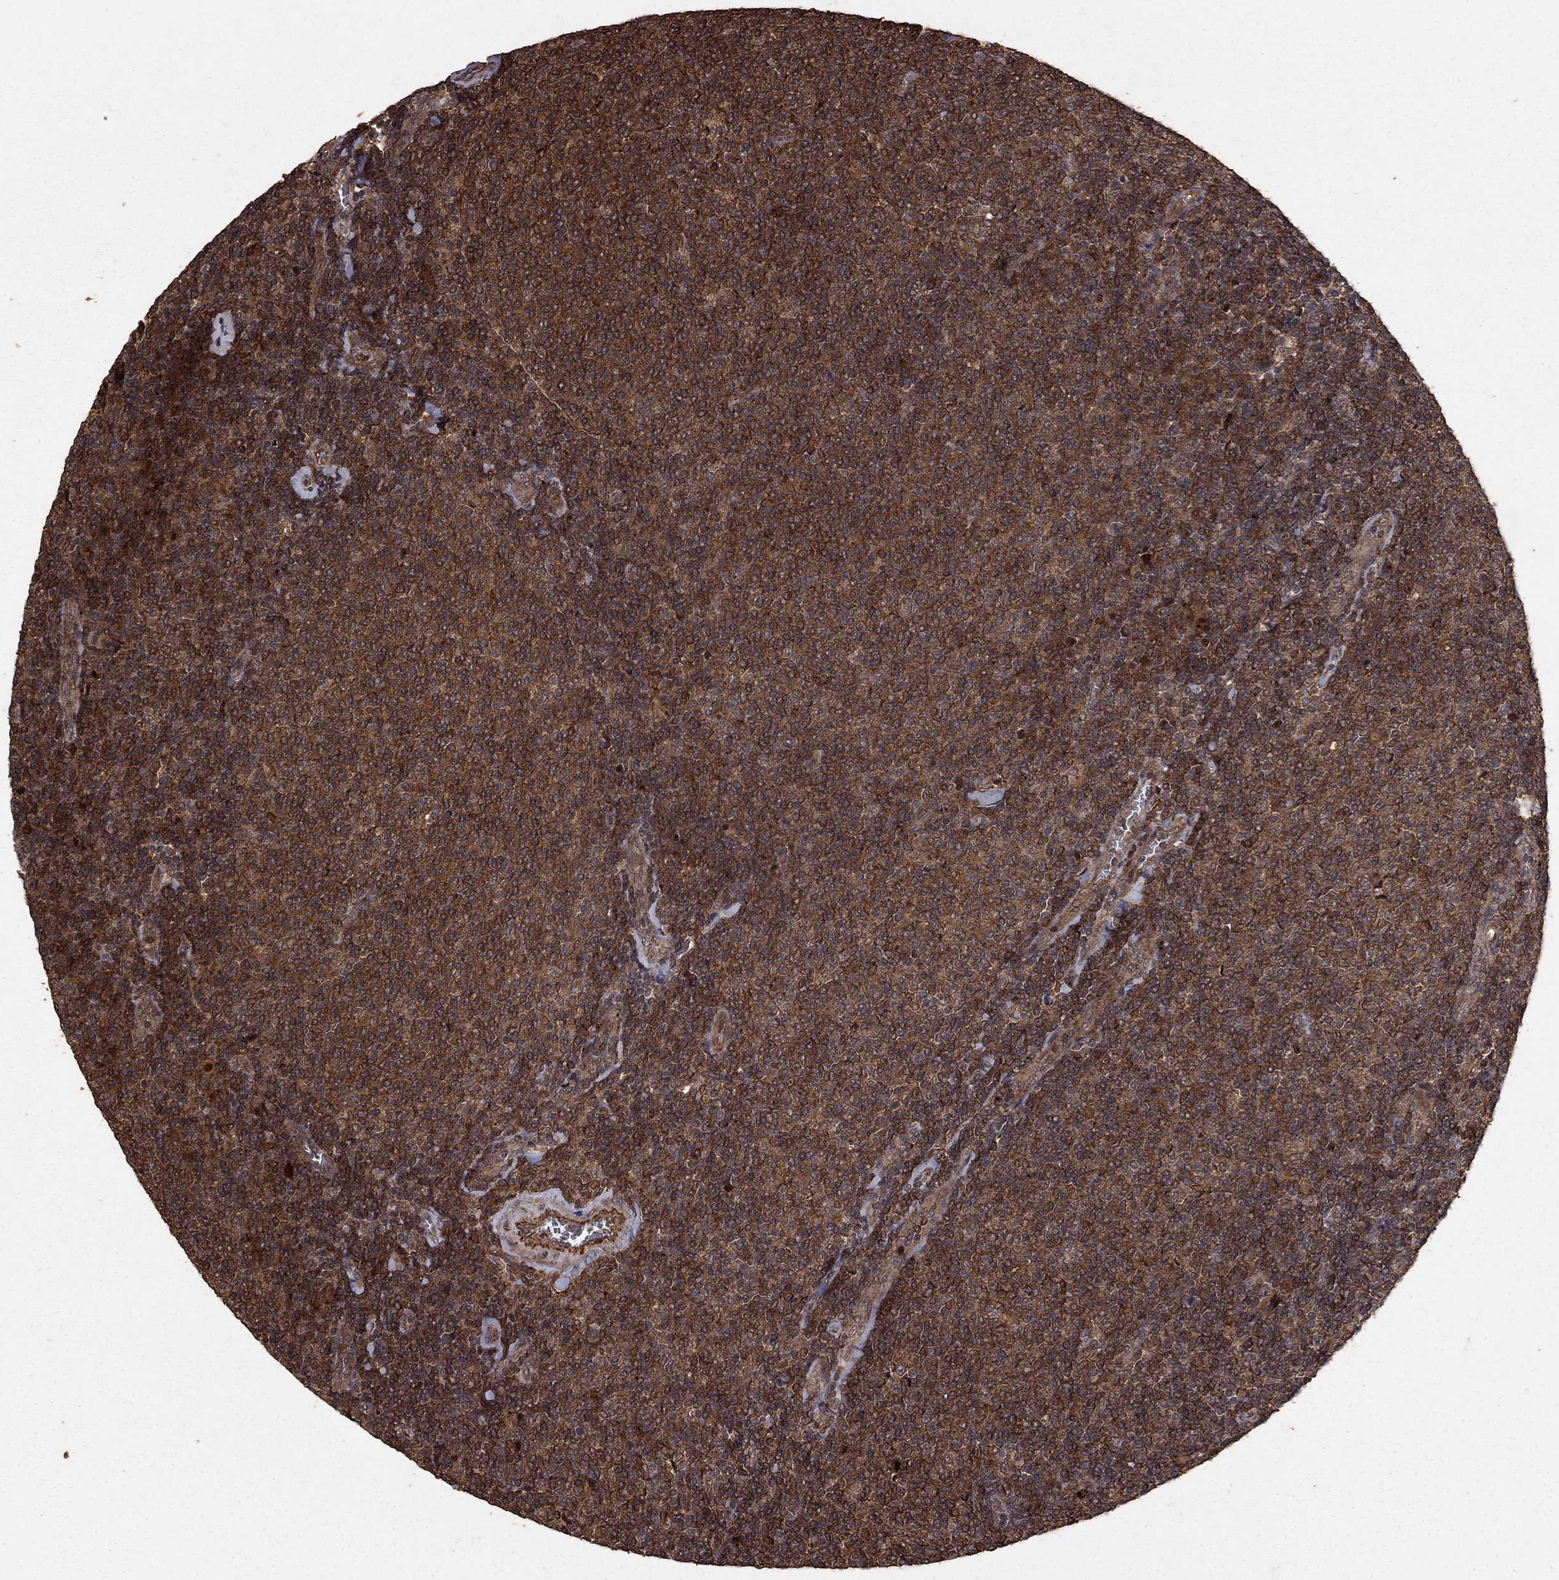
{"staining": {"intensity": "strong", "quantity": ">75%", "location": "cytoplasmic/membranous"}, "tissue": "lymphoma", "cell_type": "Tumor cells", "image_type": "cancer", "snomed": [{"axis": "morphology", "description": "Malignant lymphoma, non-Hodgkin's type, Low grade"}, {"axis": "topography", "description": "Lymph node"}], "caption": "Brown immunohistochemical staining in human malignant lymphoma, non-Hodgkin's type (low-grade) reveals strong cytoplasmic/membranous positivity in about >75% of tumor cells.", "gene": "PRDM1", "patient": {"sex": "male", "age": 52}}